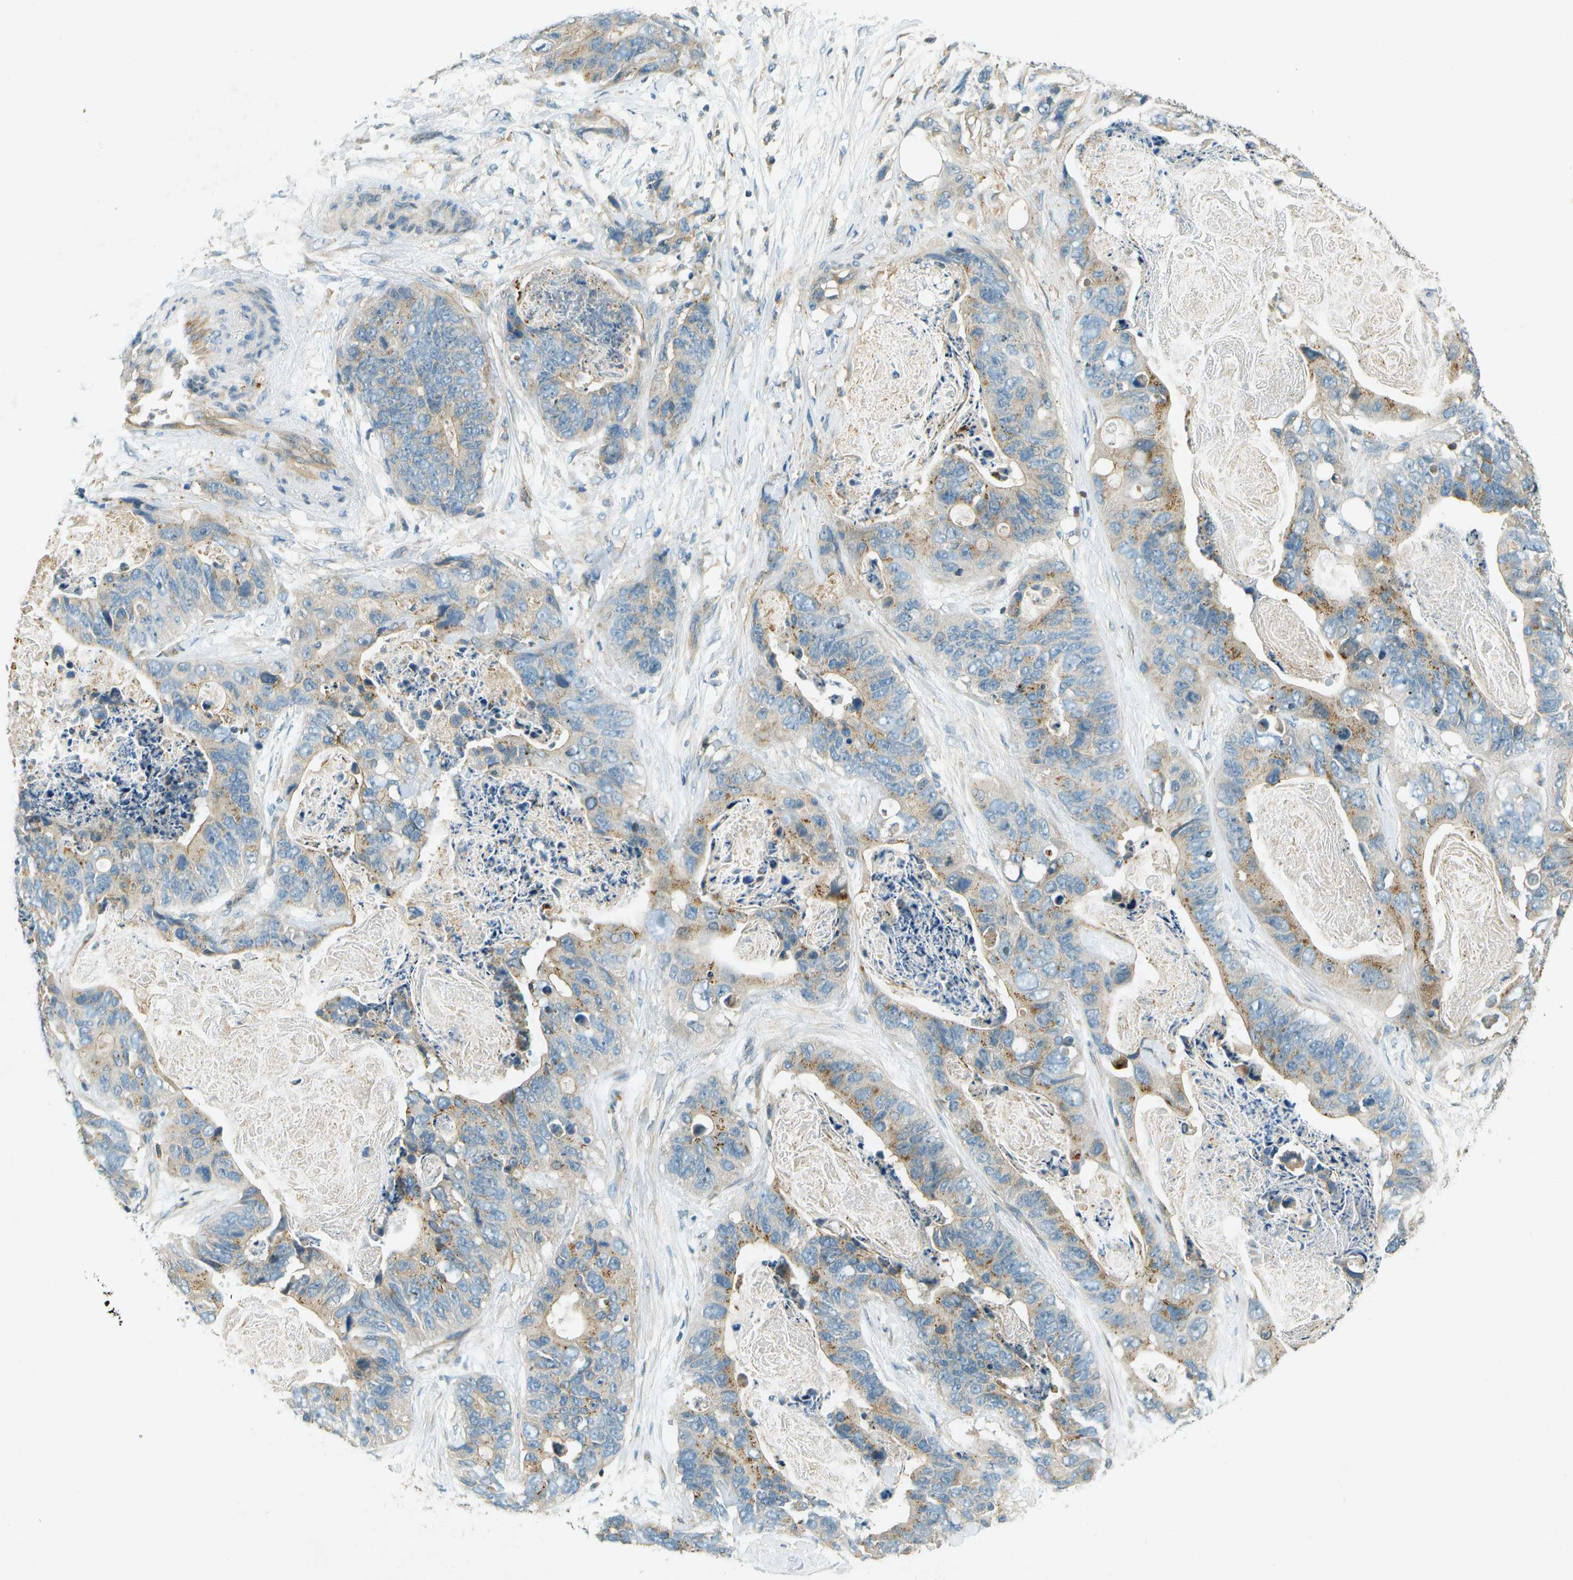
{"staining": {"intensity": "moderate", "quantity": "25%-75%", "location": "cytoplasmic/membranous"}, "tissue": "stomach cancer", "cell_type": "Tumor cells", "image_type": "cancer", "snomed": [{"axis": "morphology", "description": "Adenocarcinoma, NOS"}, {"axis": "topography", "description": "Stomach"}], "caption": "Human stomach cancer (adenocarcinoma) stained for a protein (brown) demonstrates moderate cytoplasmic/membranous positive positivity in approximately 25%-75% of tumor cells.", "gene": "NUDT4", "patient": {"sex": "female", "age": 89}}